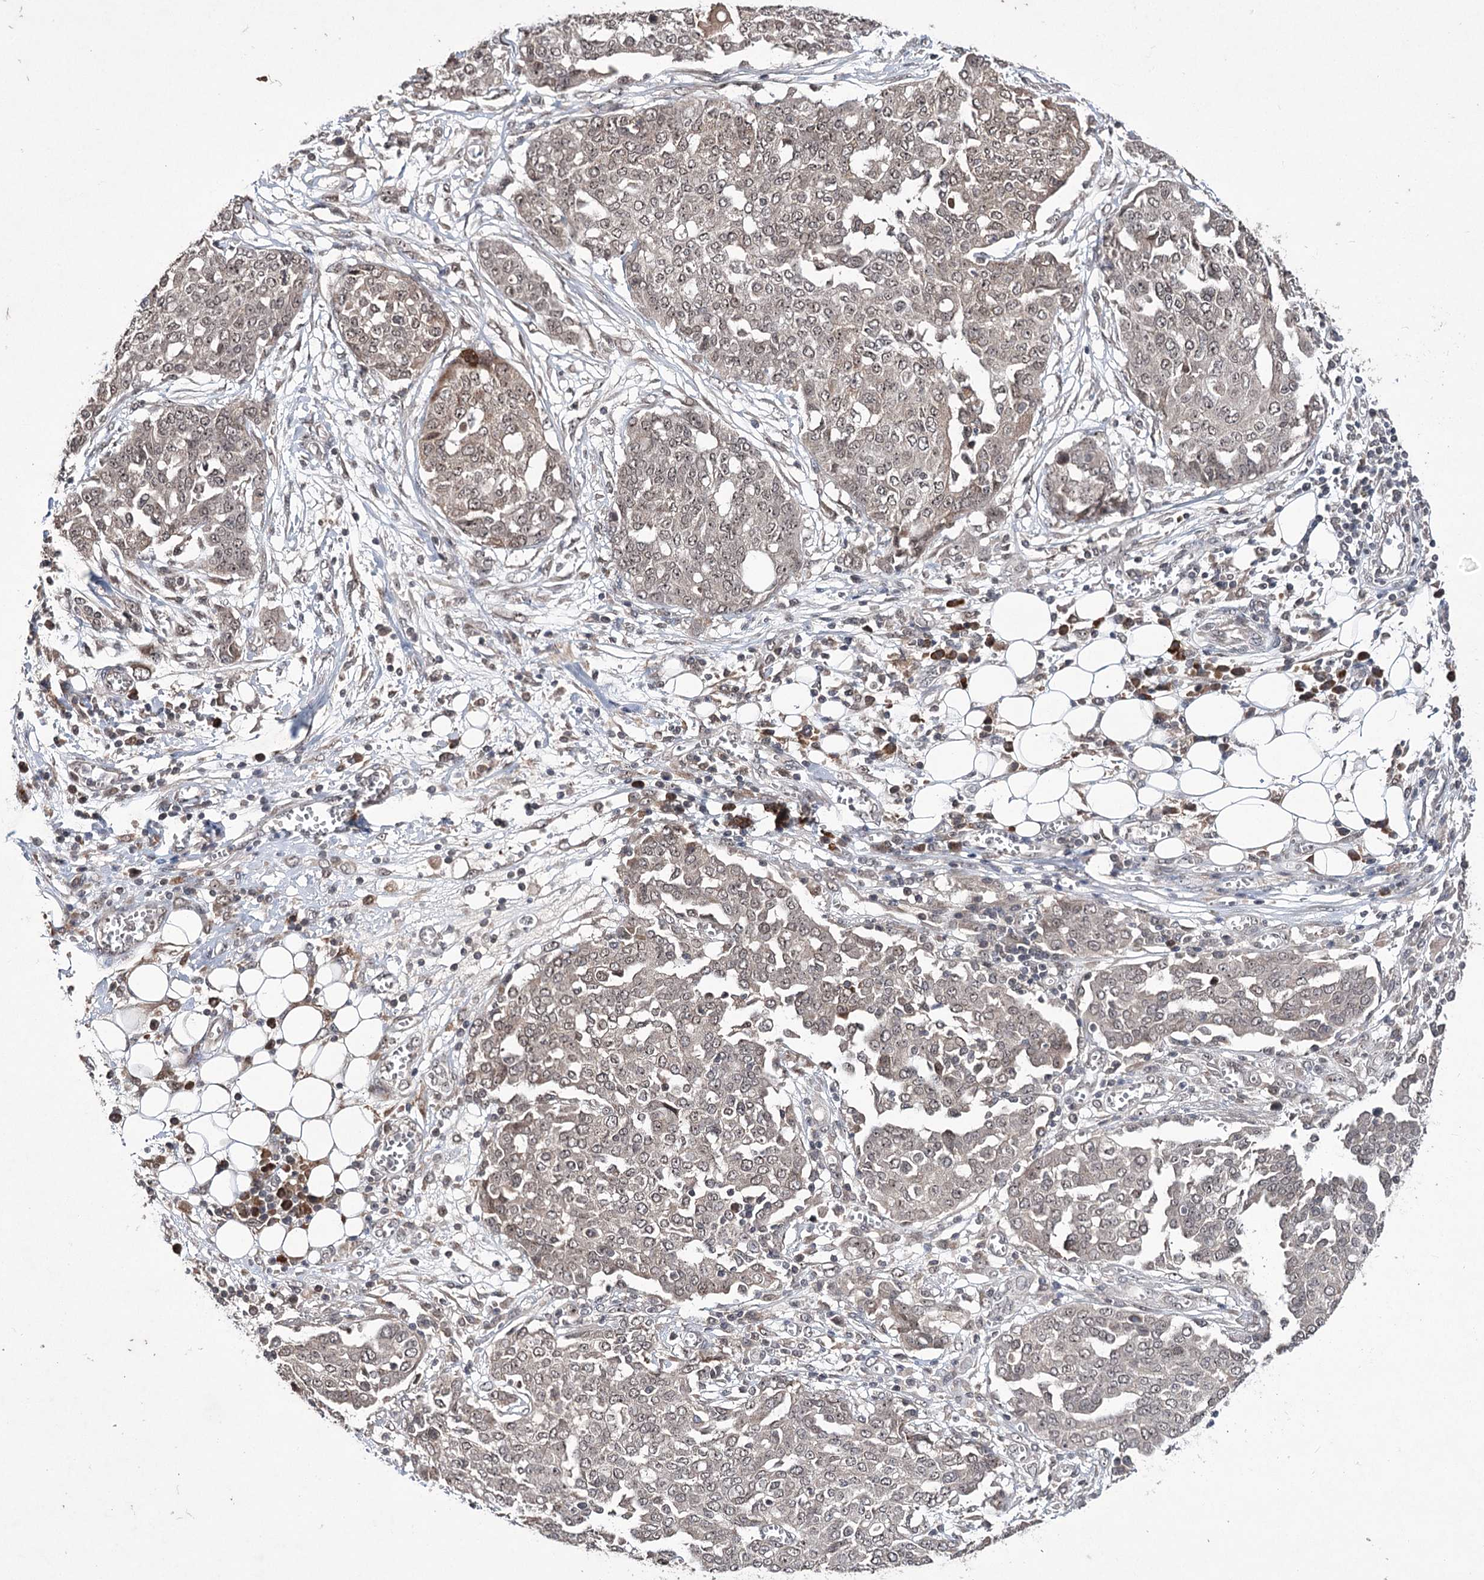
{"staining": {"intensity": "weak", "quantity": "25%-75%", "location": "nuclear"}, "tissue": "ovarian cancer", "cell_type": "Tumor cells", "image_type": "cancer", "snomed": [{"axis": "morphology", "description": "Cystadenocarcinoma, serous, NOS"}, {"axis": "topography", "description": "Soft tissue"}, {"axis": "topography", "description": "Ovary"}], "caption": "Ovarian cancer stained with IHC reveals weak nuclear positivity in about 25%-75% of tumor cells. (DAB IHC with brightfield microscopy, high magnification).", "gene": "VGLL4", "patient": {"sex": "female", "age": 57}}